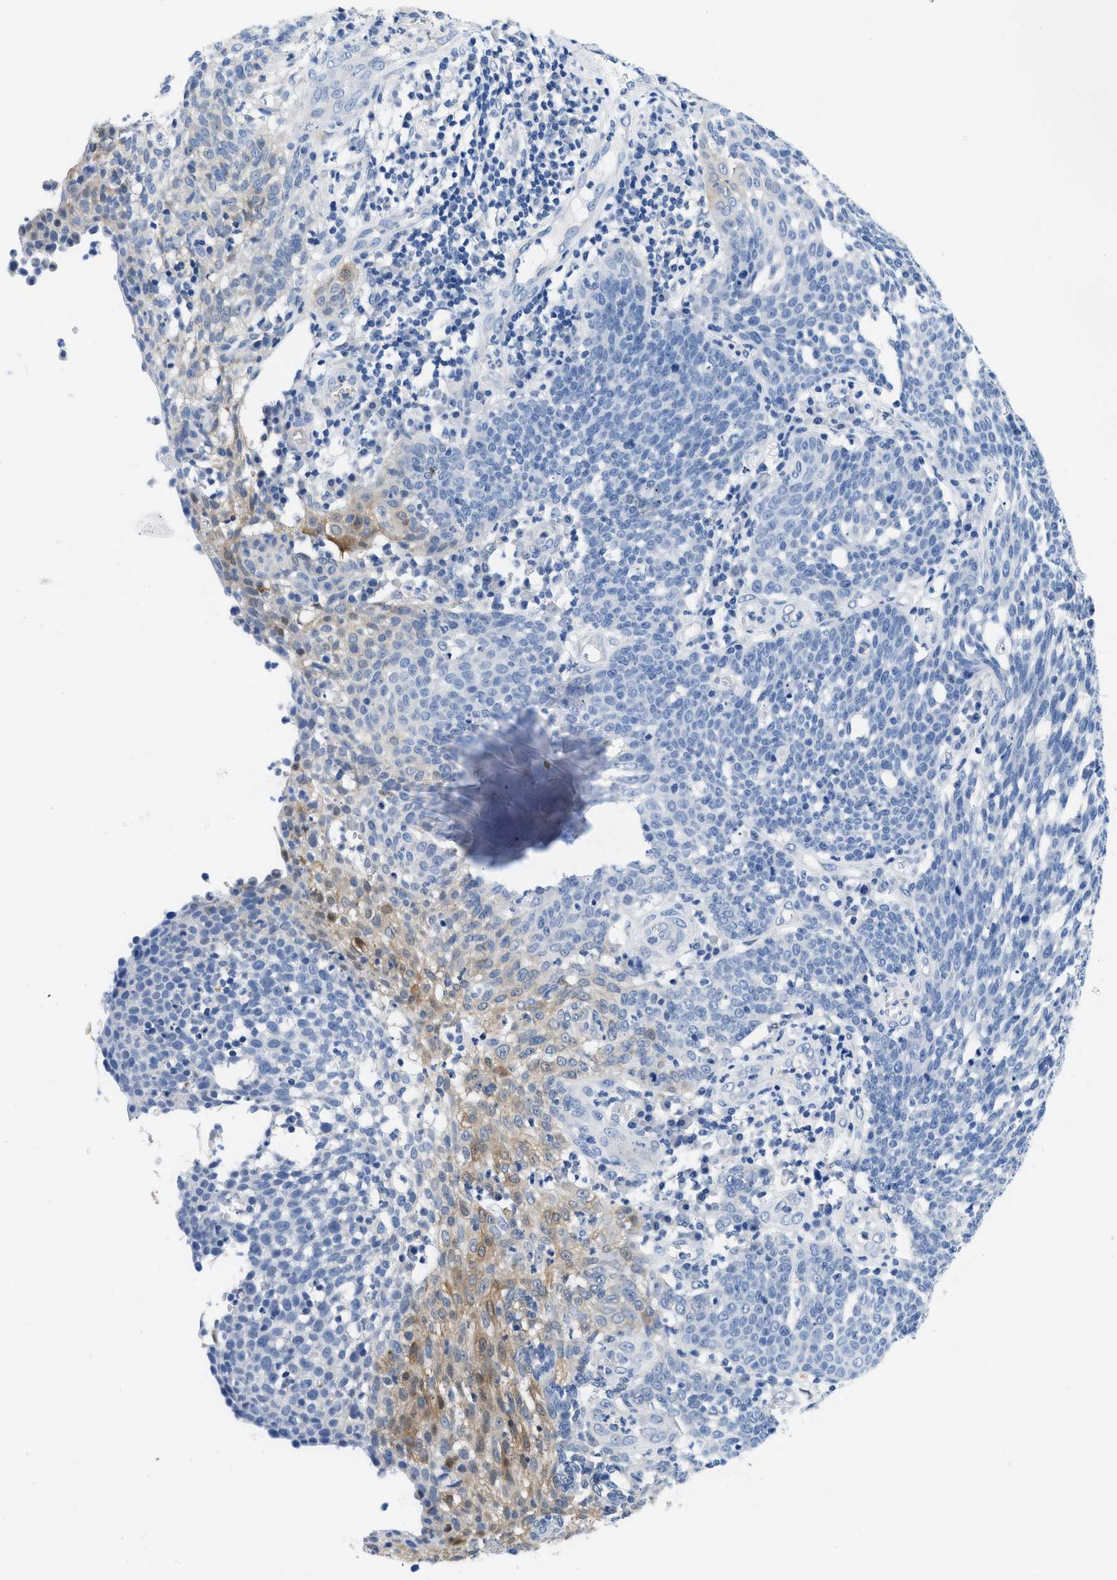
{"staining": {"intensity": "moderate", "quantity": "<25%", "location": "cytoplasmic/membranous"}, "tissue": "cervical cancer", "cell_type": "Tumor cells", "image_type": "cancer", "snomed": [{"axis": "morphology", "description": "Squamous cell carcinoma, NOS"}, {"axis": "topography", "description": "Cervix"}], "caption": "Cervical cancer stained for a protein (brown) demonstrates moderate cytoplasmic/membranous positive staining in approximately <25% of tumor cells.", "gene": "BPGM", "patient": {"sex": "female", "age": 34}}